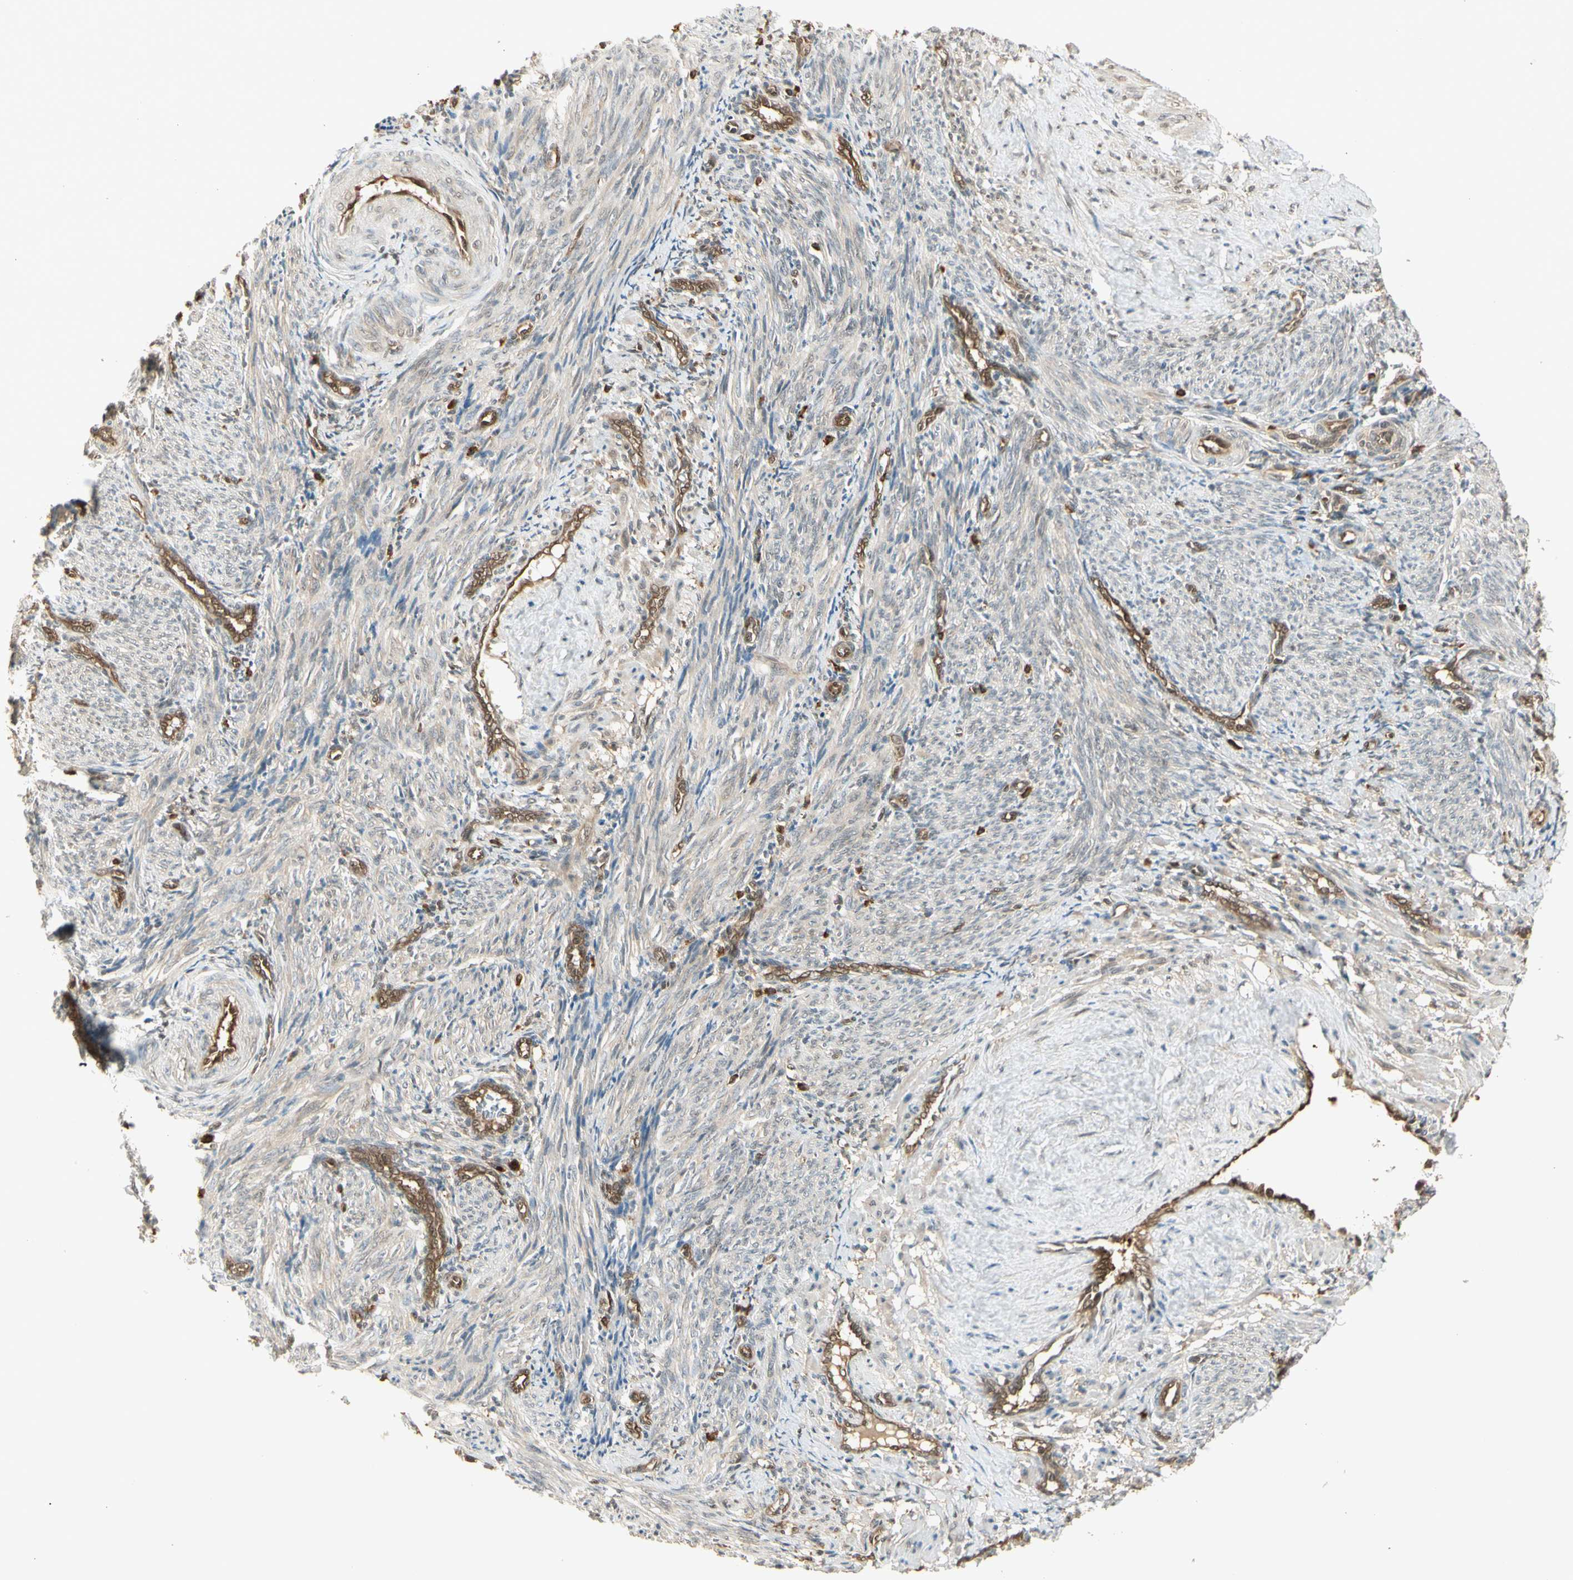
{"staining": {"intensity": "weak", "quantity": "25%-75%", "location": "cytoplasmic/membranous"}, "tissue": "smooth muscle", "cell_type": "Smooth muscle cells", "image_type": "normal", "snomed": [{"axis": "morphology", "description": "Normal tissue, NOS"}, {"axis": "topography", "description": "Endometrium"}], "caption": "Immunohistochemistry micrograph of unremarkable smooth muscle stained for a protein (brown), which reveals low levels of weak cytoplasmic/membranous expression in about 25%-75% of smooth muscle cells.", "gene": "SERPINB6", "patient": {"sex": "female", "age": 33}}